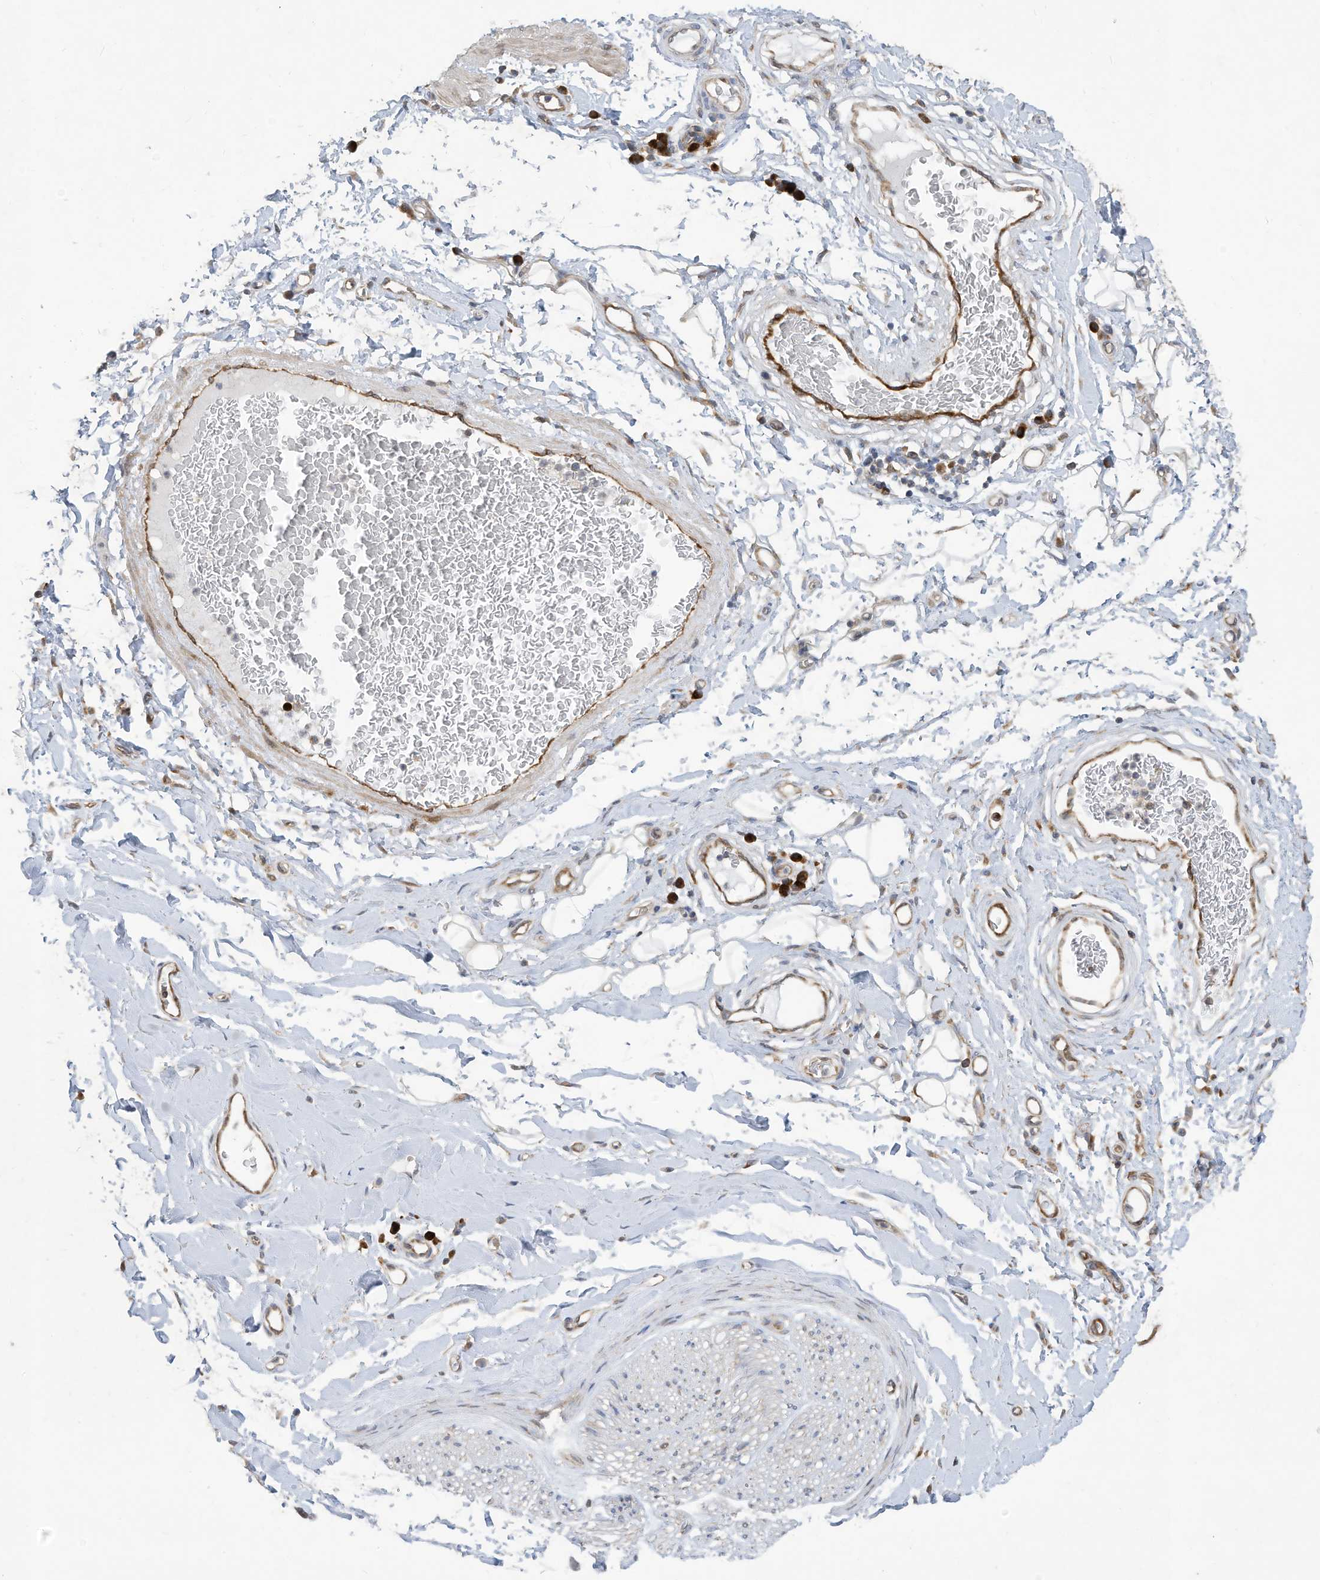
{"staining": {"intensity": "weak", "quantity": ">75%", "location": "cytoplasmic/membranous"}, "tissue": "adipose tissue", "cell_type": "Adipocytes", "image_type": "normal", "snomed": [{"axis": "morphology", "description": "Normal tissue, NOS"}, {"axis": "morphology", "description": "Adenocarcinoma, NOS"}, {"axis": "topography", "description": "Stomach, upper"}, {"axis": "topography", "description": "Peripheral nerve tissue"}], "caption": "This micrograph displays immunohistochemistry staining of benign human adipose tissue, with low weak cytoplasmic/membranous expression in about >75% of adipocytes.", "gene": "USE1", "patient": {"sex": "male", "age": 62}}